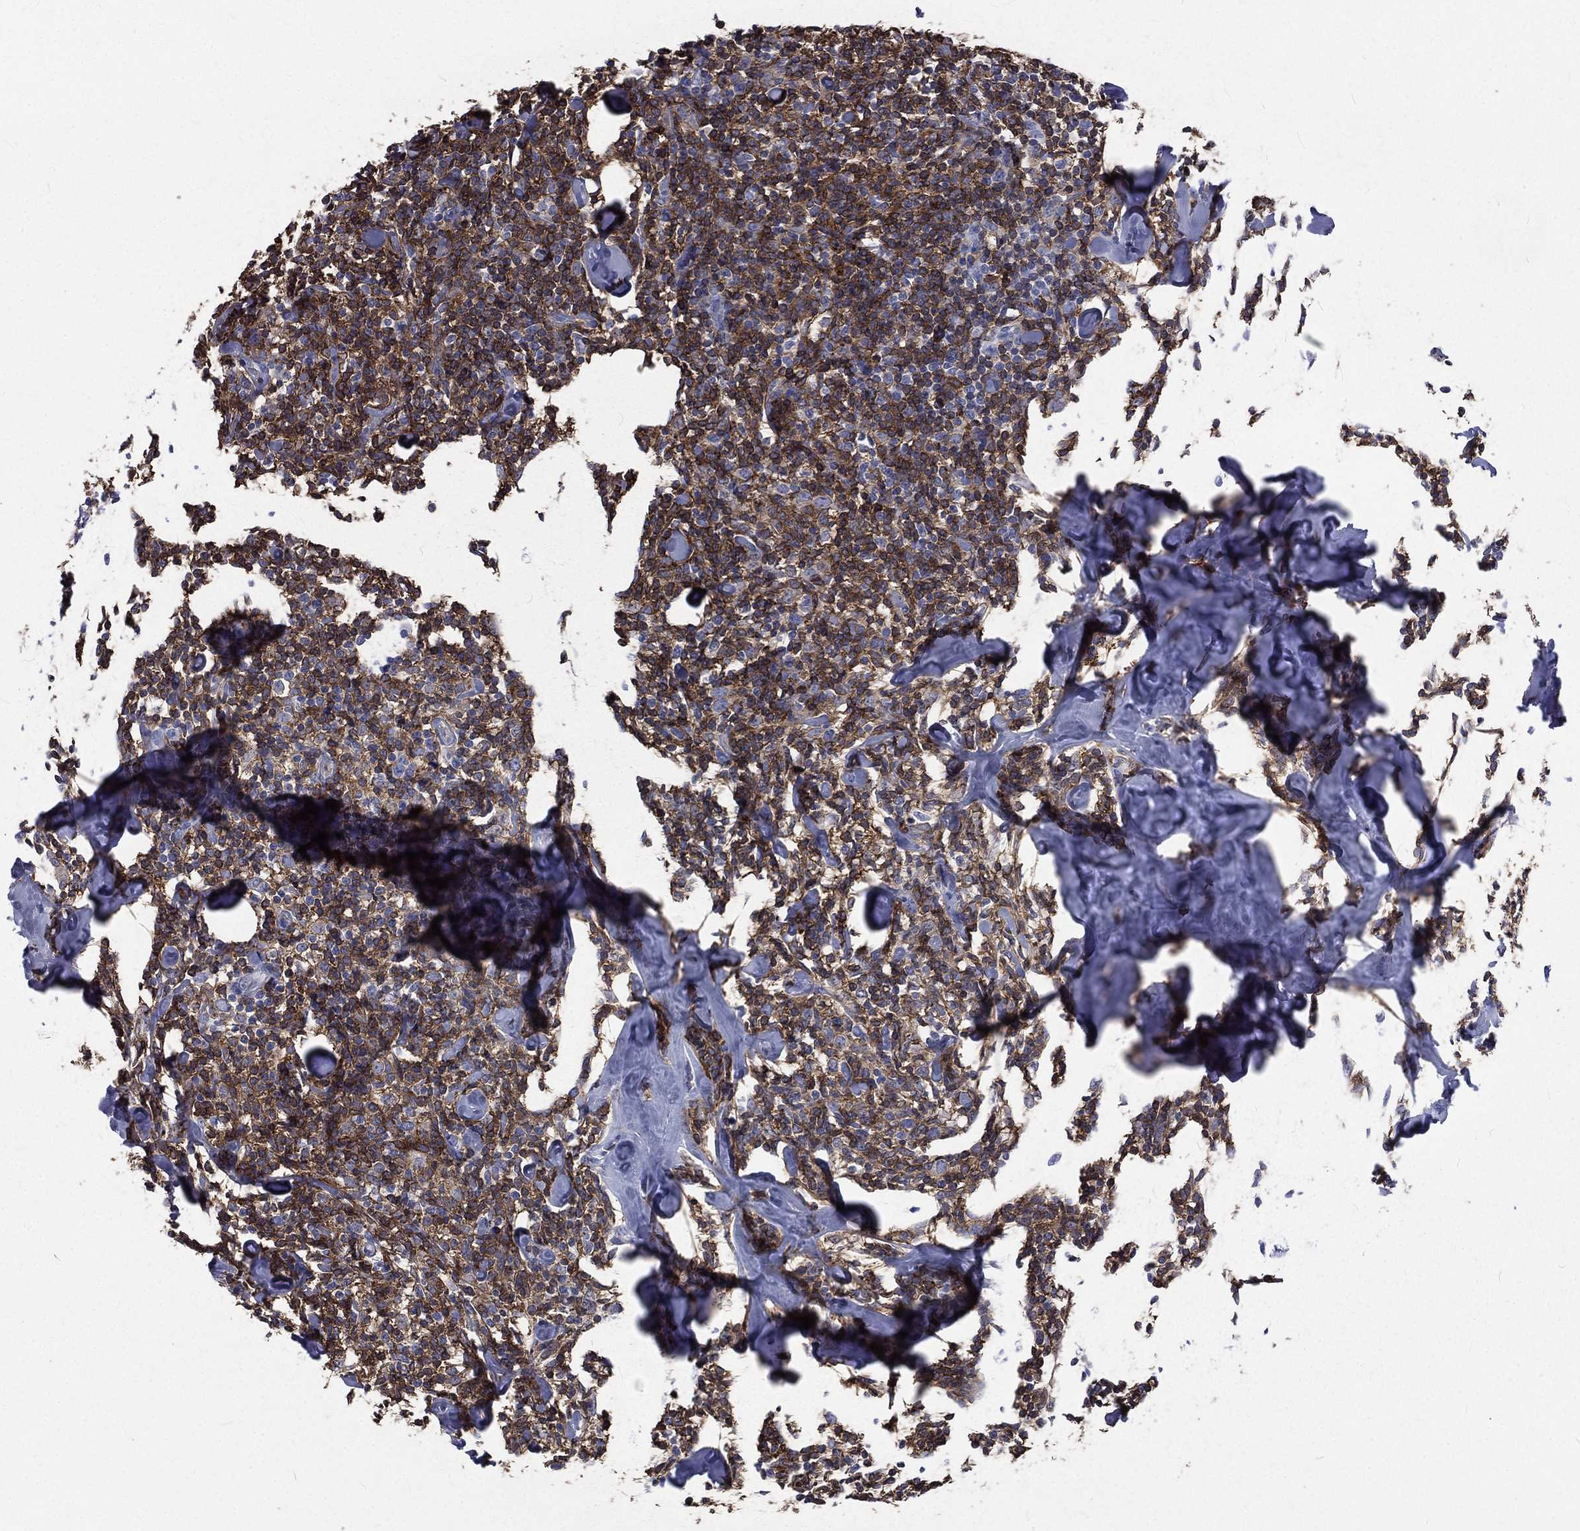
{"staining": {"intensity": "moderate", "quantity": ">75%", "location": "cytoplasmic/membranous"}, "tissue": "lymphoma", "cell_type": "Tumor cells", "image_type": "cancer", "snomed": [{"axis": "morphology", "description": "Malignant lymphoma, non-Hodgkin's type, Low grade"}, {"axis": "topography", "description": "Lymph node"}], "caption": "Lymphoma stained with DAB IHC exhibits medium levels of moderate cytoplasmic/membranous positivity in about >75% of tumor cells.", "gene": "BASP1", "patient": {"sex": "female", "age": 56}}